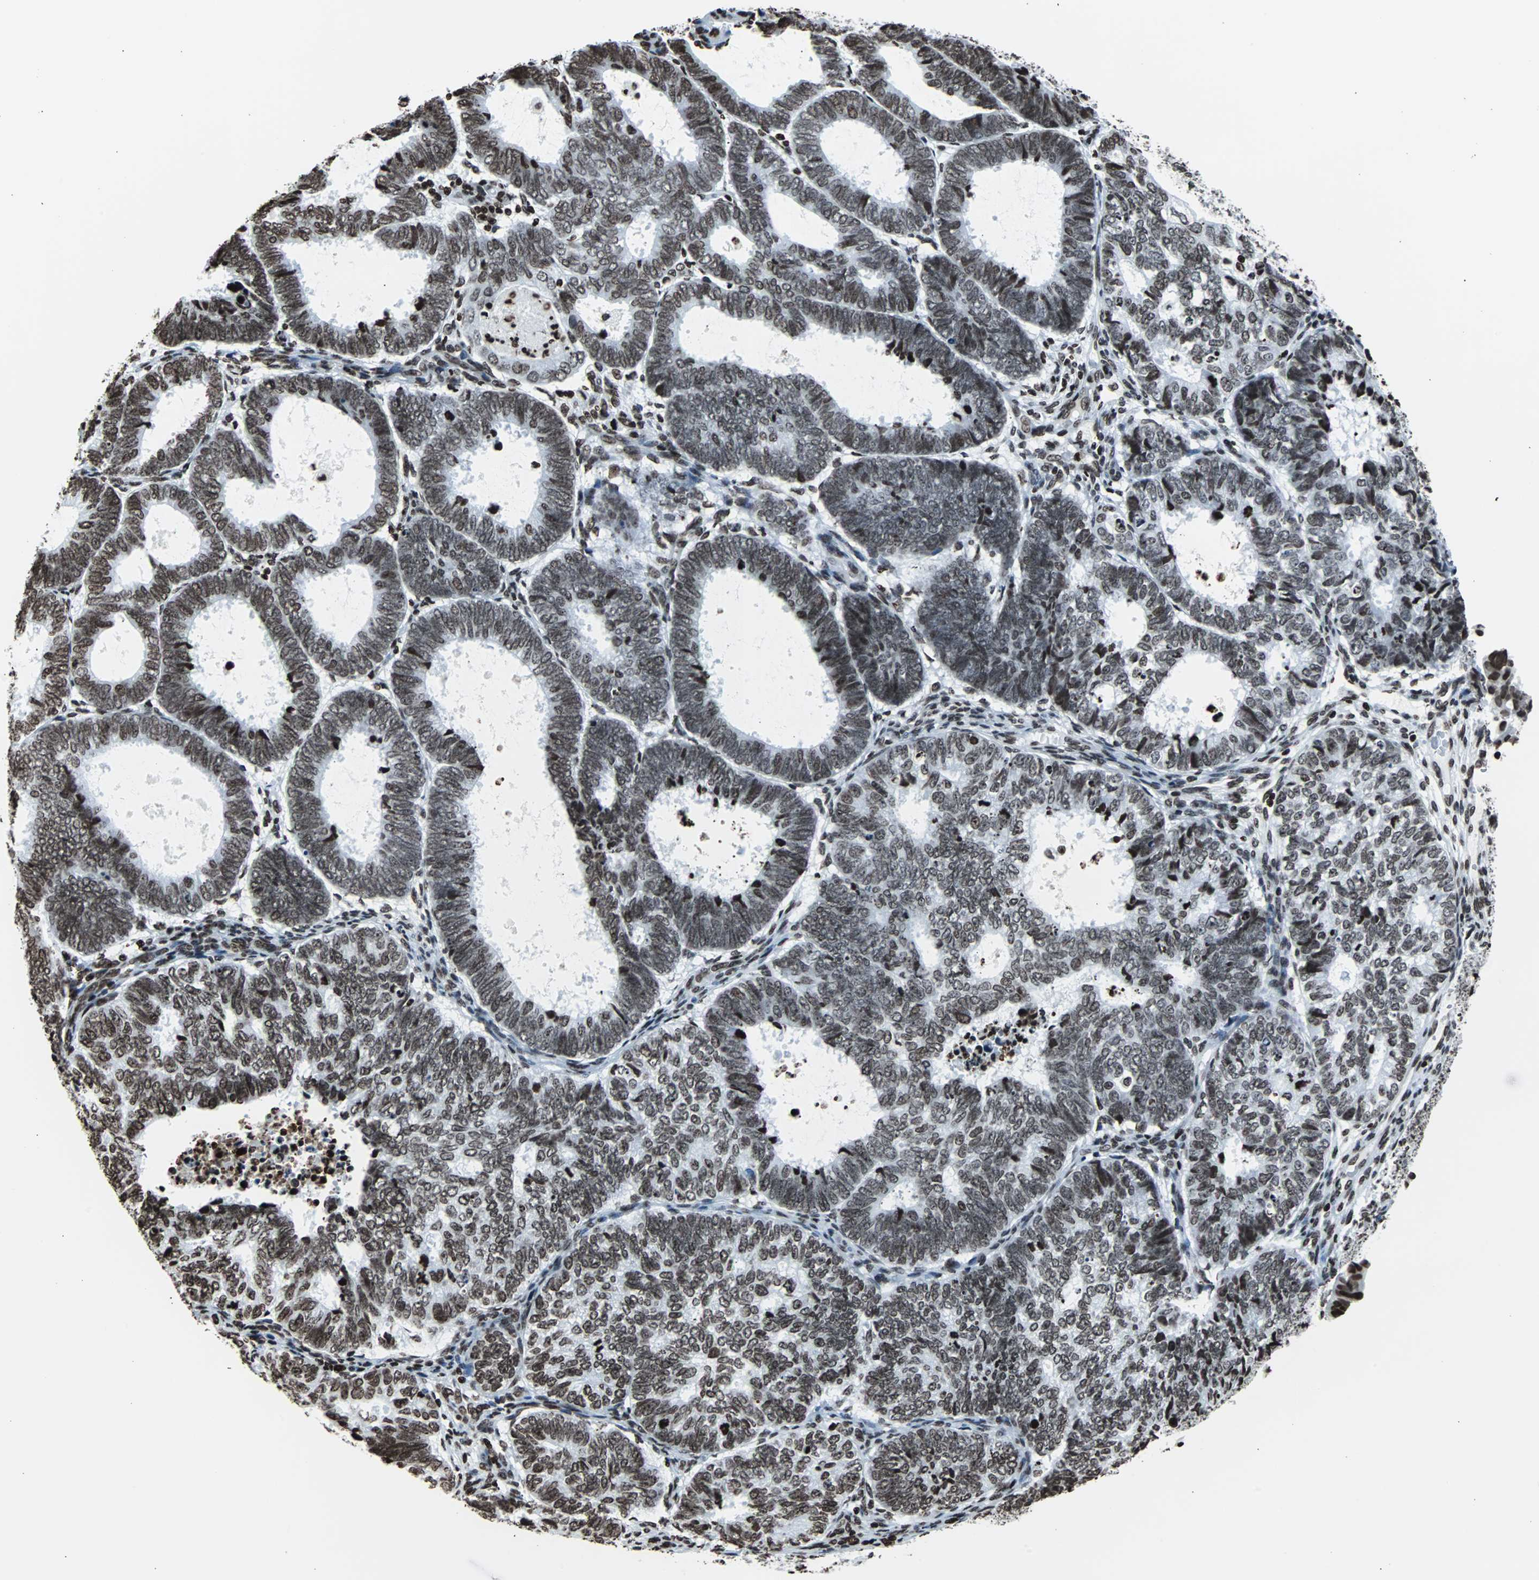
{"staining": {"intensity": "moderate", "quantity": ">75%", "location": "nuclear"}, "tissue": "endometrial cancer", "cell_type": "Tumor cells", "image_type": "cancer", "snomed": [{"axis": "morphology", "description": "Adenocarcinoma, NOS"}, {"axis": "topography", "description": "Uterus"}], "caption": "Protein analysis of adenocarcinoma (endometrial) tissue demonstrates moderate nuclear positivity in about >75% of tumor cells.", "gene": "H2BC18", "patient": {"sex": "female", "age": 60}}